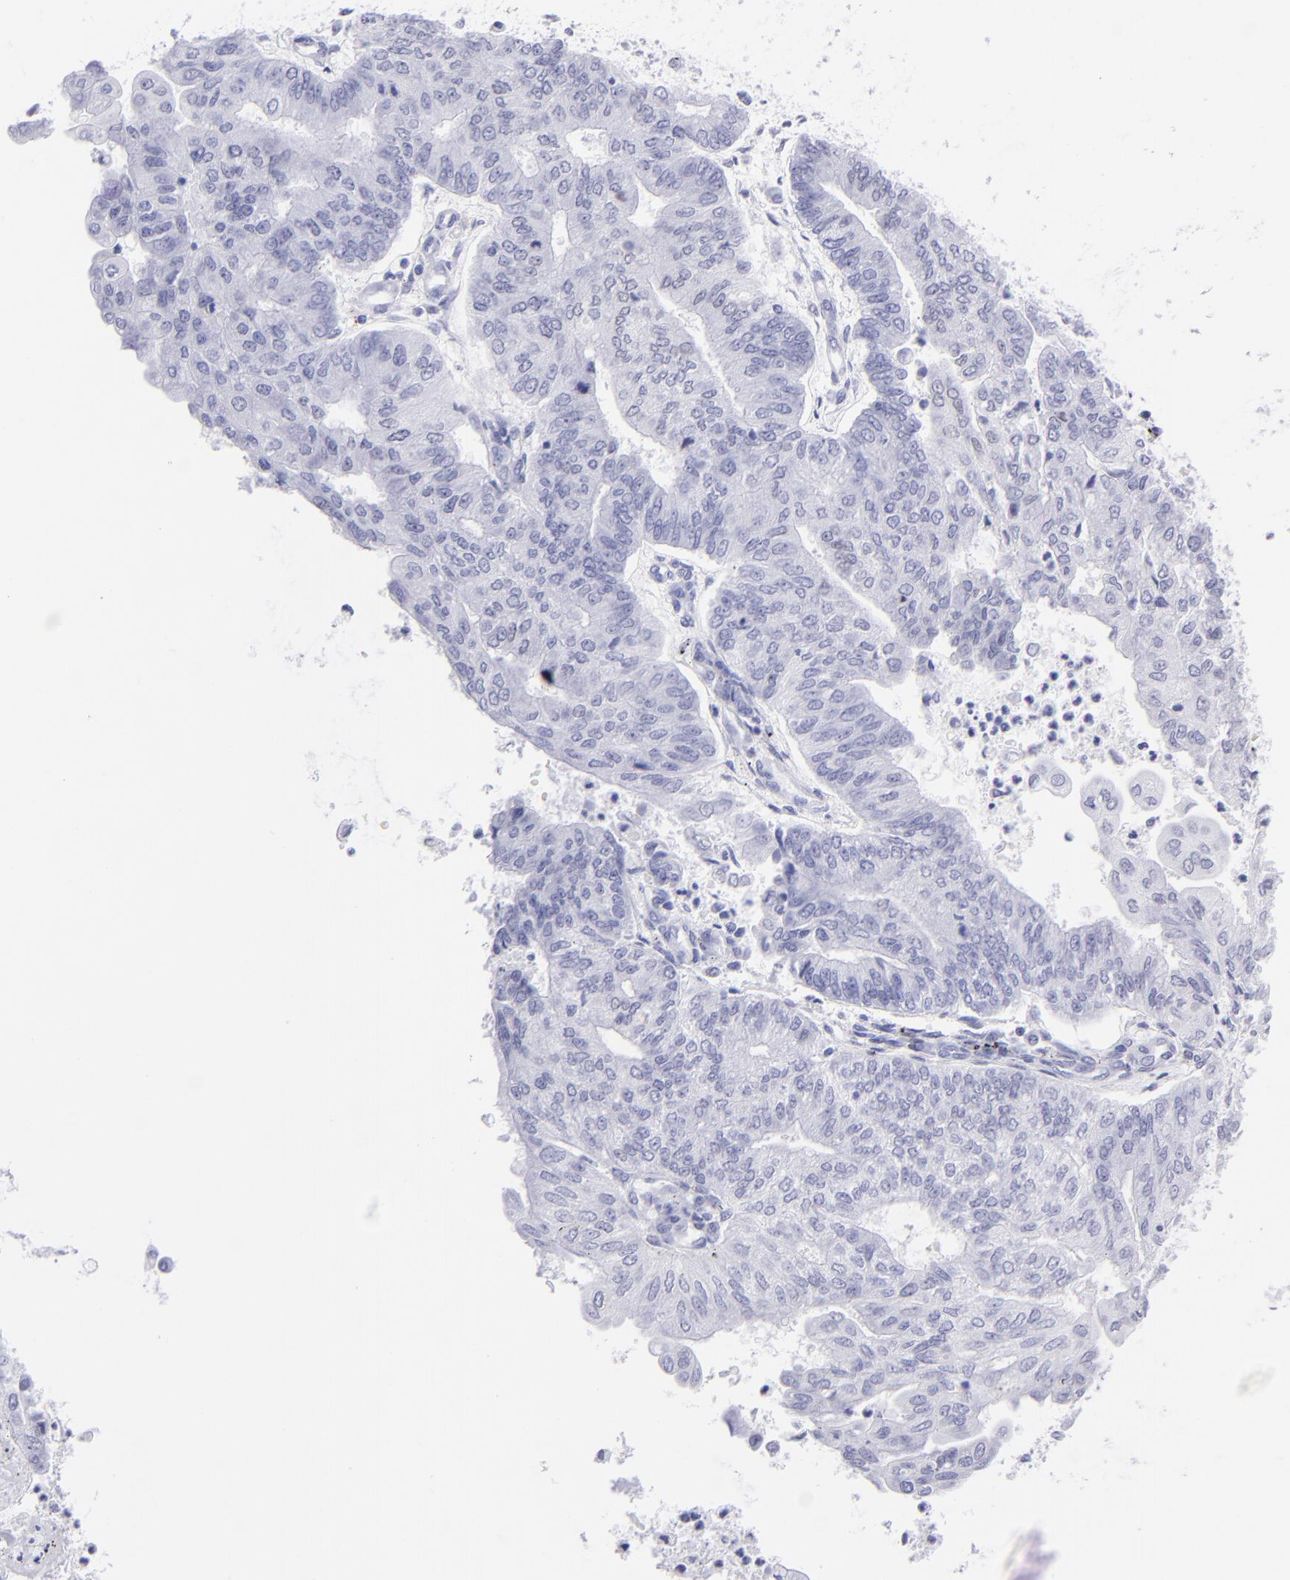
{"staining": {"intensity": "negative", "quantity": "none", "location": "none"}, "tissue": "endometrial cancer", "cell_type": "Tumor cells", "image_type": "cancer", "snomed": [{"axis": "morphology", "description": "Adenocarcinoma, NOS"}, {"axis": "topography", "description": "Endometrium"}], "caption": "DAB immunohistochemical staining of endometrial cancer (adenocarcinoma) shows no significant staining in tumor cells.", "gene": "MITF", "patient": {"sex": "female", "age": 59}}